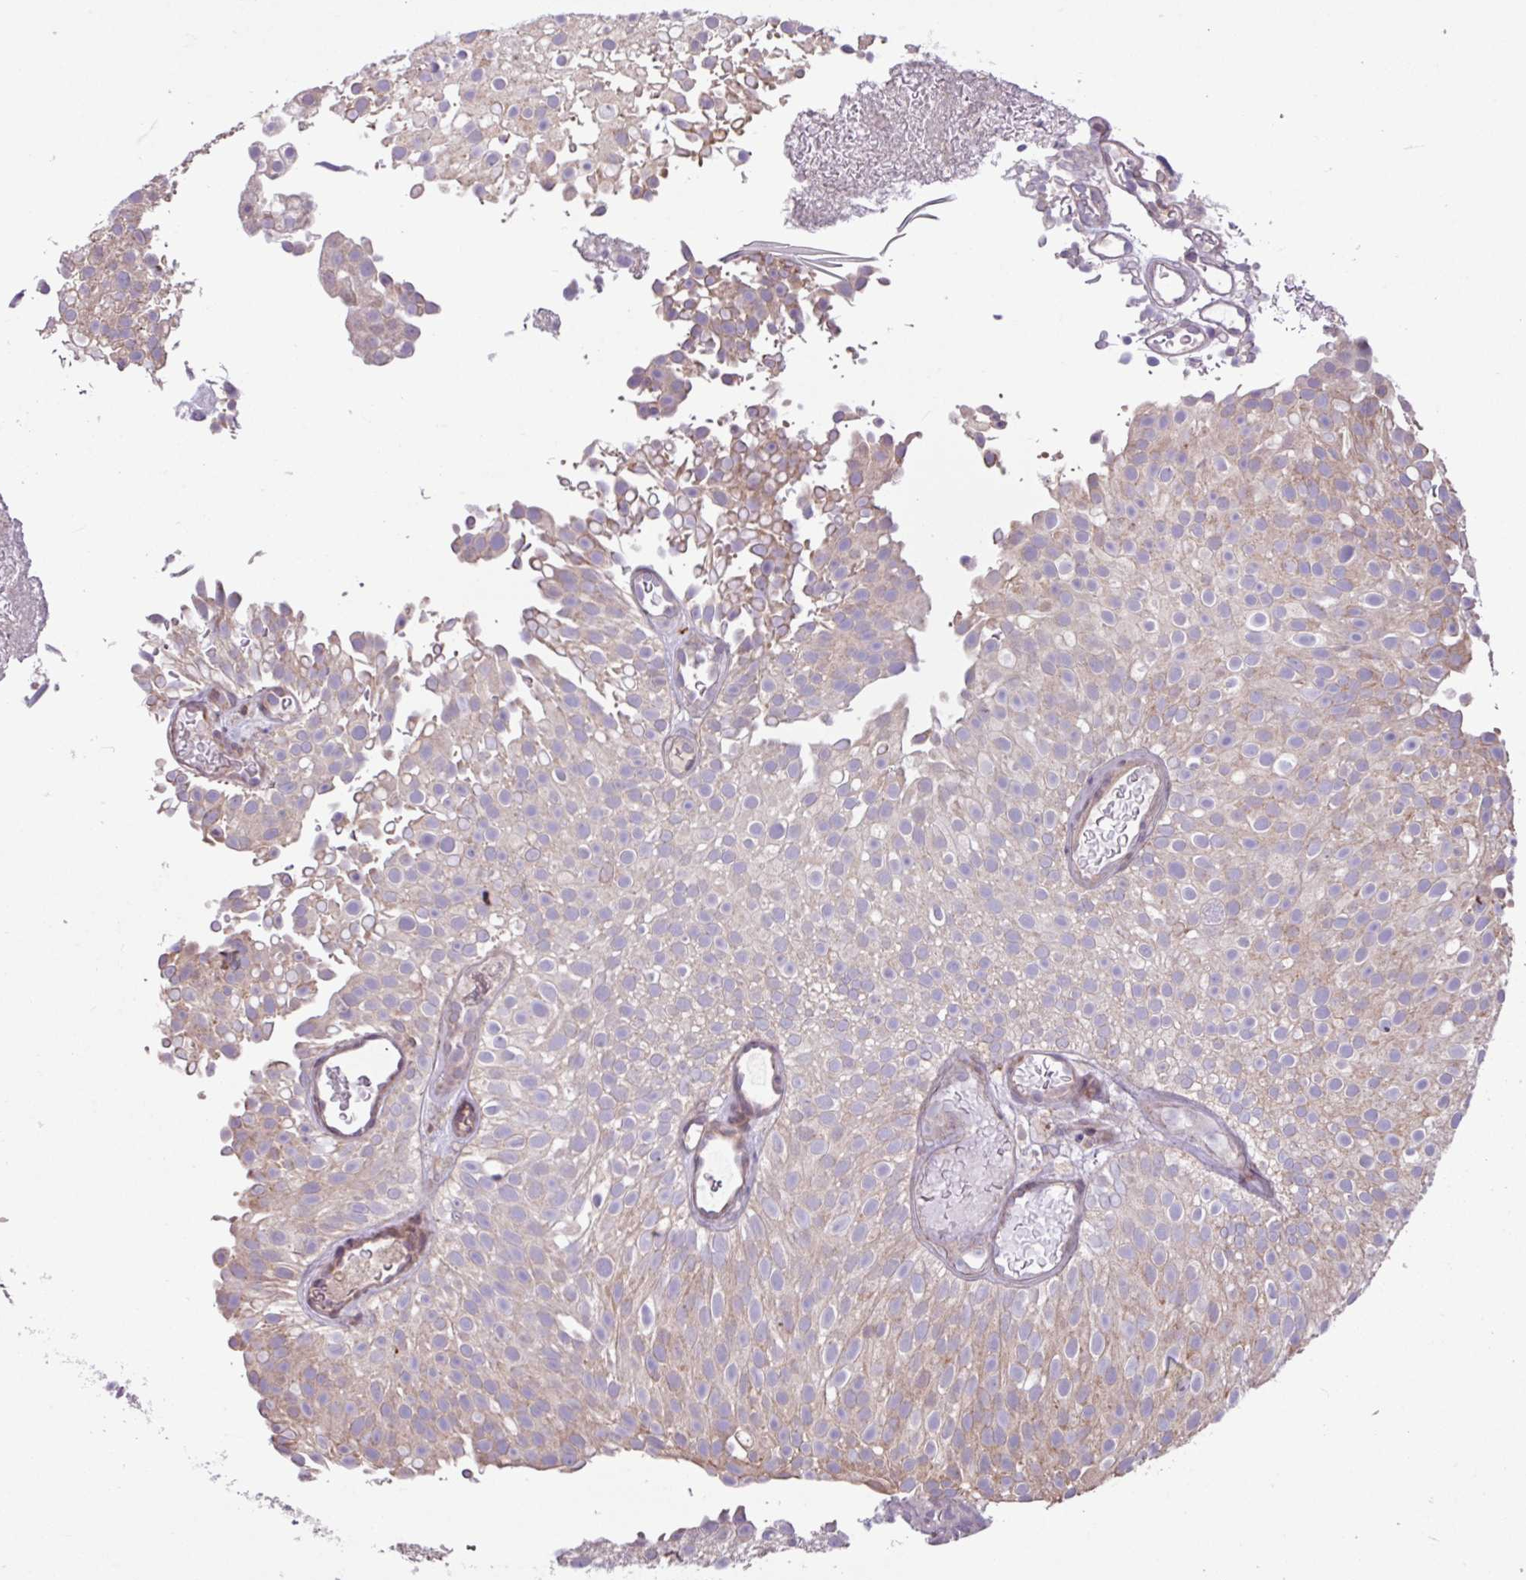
{"staining": {"intensity": "weak", "quantity": "<25%", "location": "cytoplasmic/membranous"}, "tissue": "urothelial cancer", "cell_type": "Tumor cells", "image_type": "cancer", "snomed": [{"axis": "morphology", "description": "Urothelial carcinoma, Low grade"}, {"axis": "topography", "description": "Urinary bladder"}], "caption": "Immunohistochemistry (IHC) histopathology image of urothelial carcinoma (low-grade) stained for a protein (brown), which exhibits no expression in tumor cells. Brightfield microscopy of immunohistochemistry (IHC) stained with DAB (3,3'-diaminobenzidine) (brown) and hematoxylin (blue), captured at high magnification.", "gene": "ARHGEF25", "patient": {"sex": "male", "age": 78}}